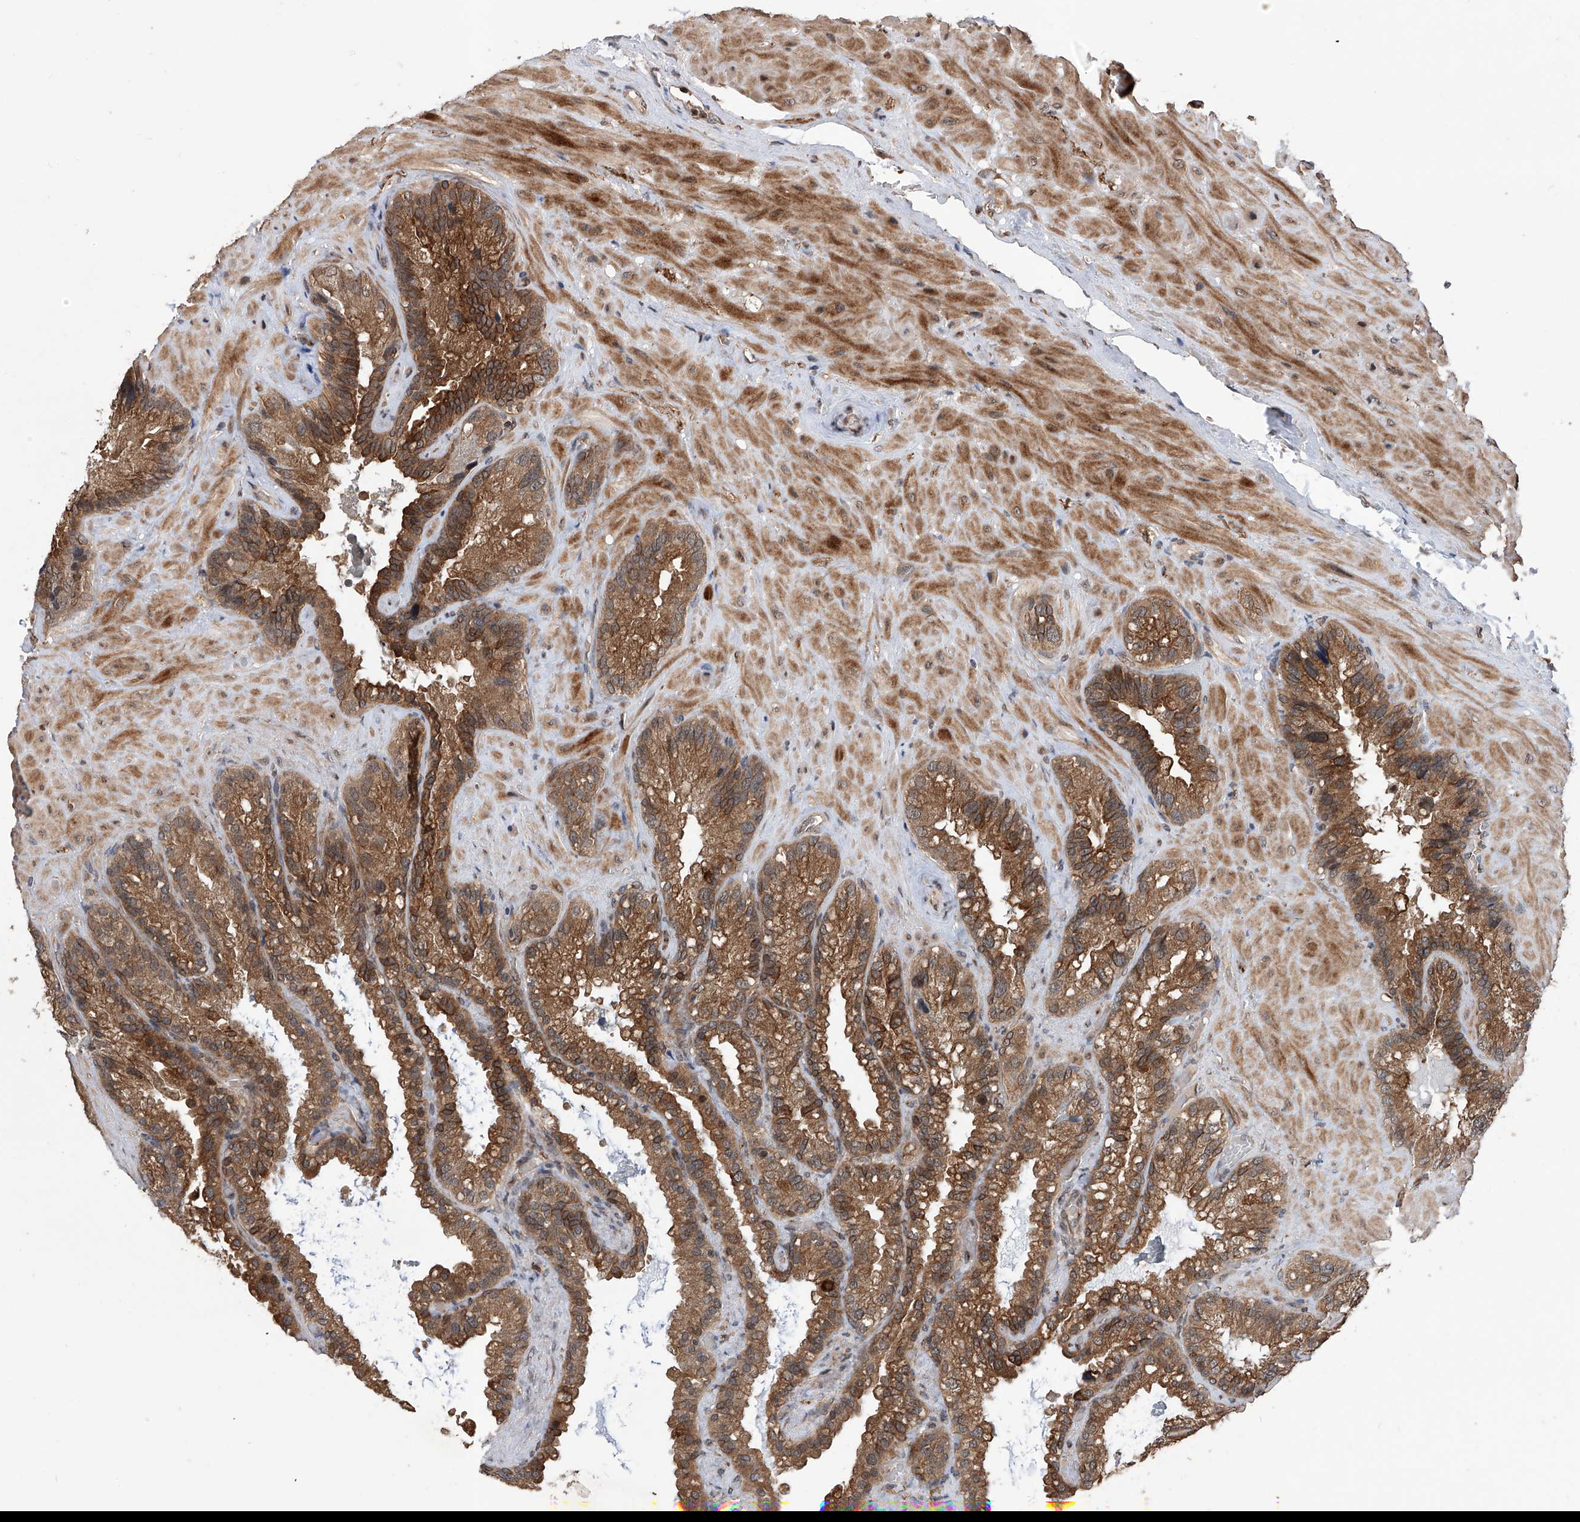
{"staining": {"intensity": "strong", "quantity": ">75%", "location": "cytoplasmic/membranous"}, "tissue": "seminal vesicle", "cell_type": "Glandular cells", "image_type": "normal", "snomed": [{"axis": "morphology", "description": "Normal tissue, NOS"}, {"axis": "topography", "description": "Prostate"}, {"axis": "topography", "description": "Seminal veicle"}], "caption": "IHC (DAB) staining of benign seminal vesicle displays strong cytoplasmic/membranous protein positivity in about >75% of glandular cells.", "gene": "LYSMD4", "patient": {"sex": "male", "age": 68}}